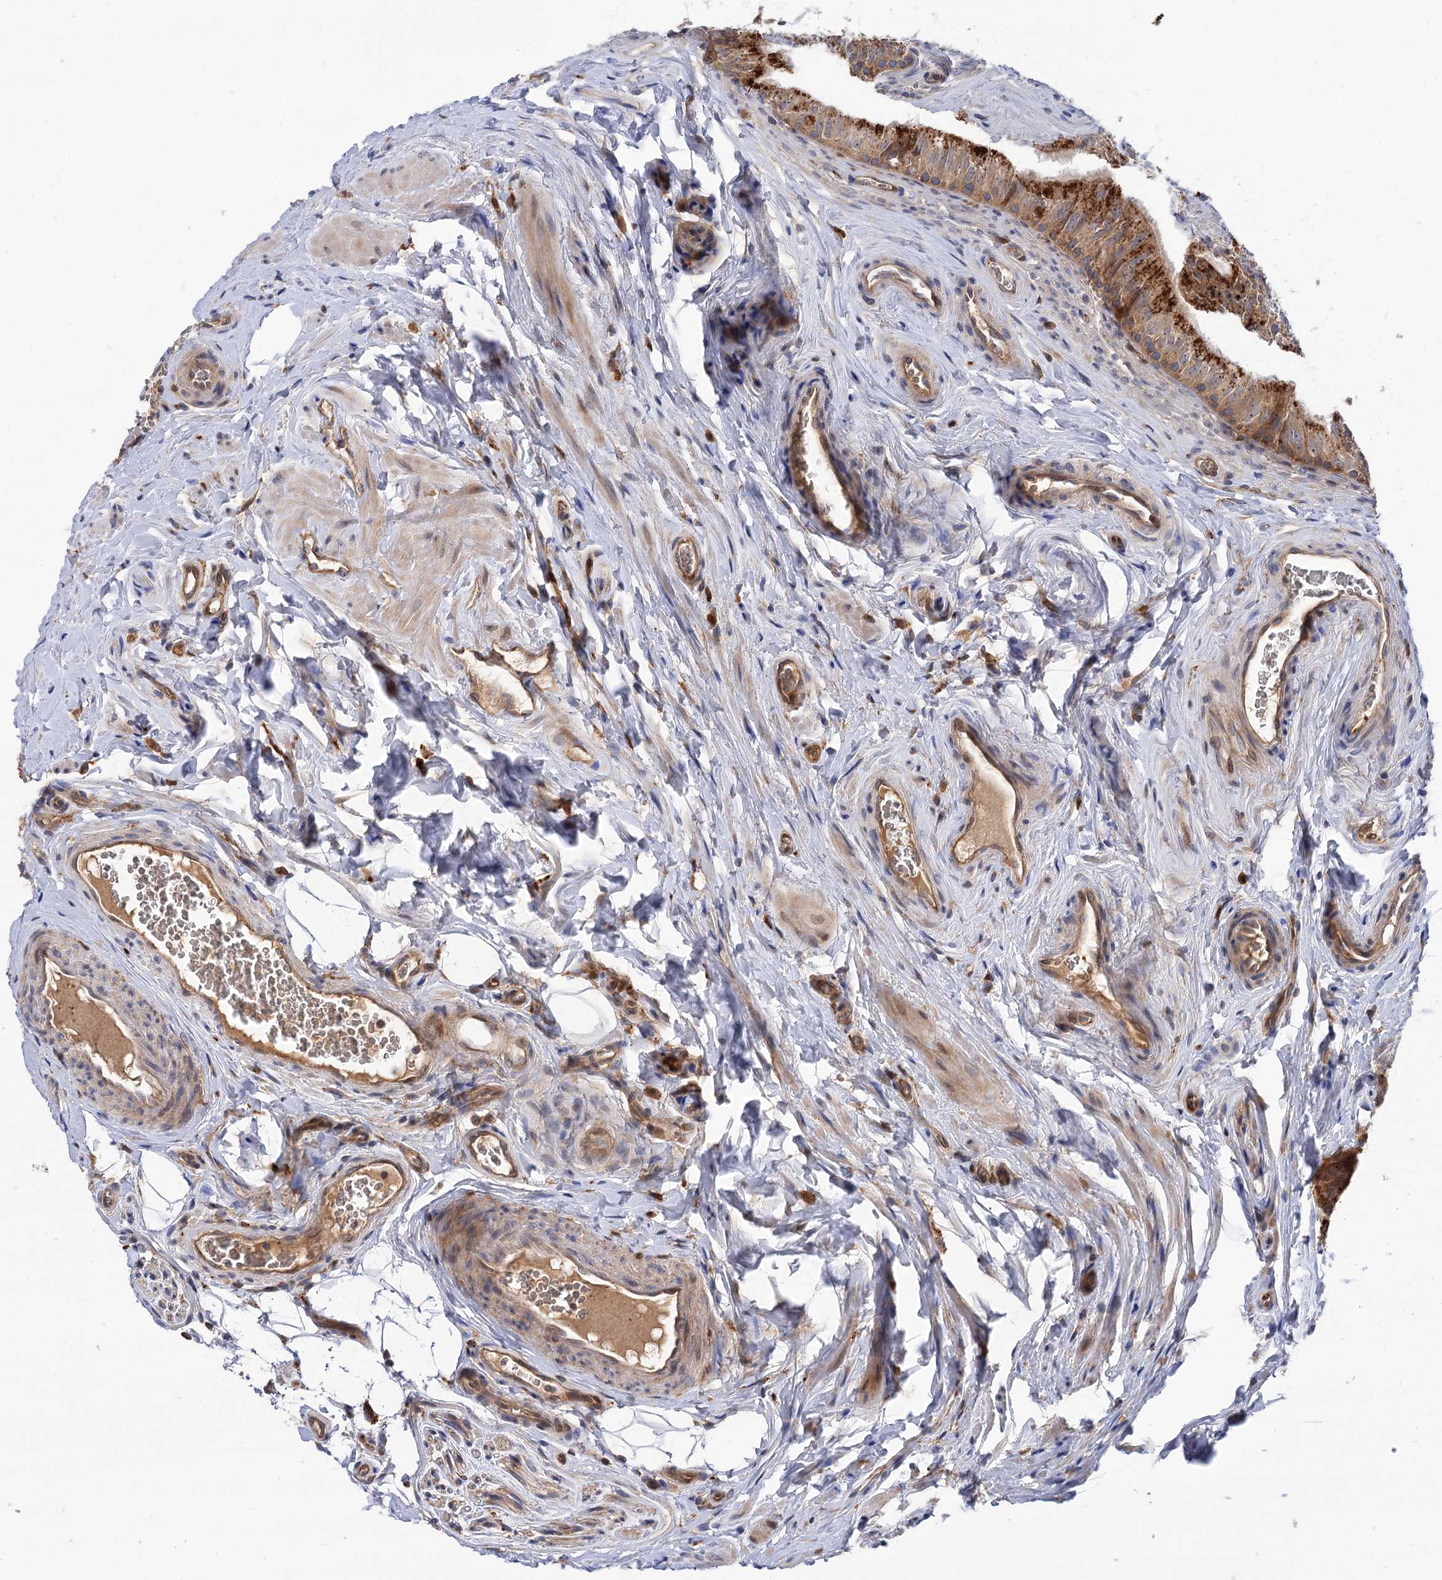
{"staining": {"intensity": "strong", "quantity": ">75%", "location": "cytoplasmic/membranous"}, "tissue": "epididymis", "cell_type": "Glandular cells", "image_type": "normal", "snomed": [{"axis": "morphology", "description": "Normal tissue, NOS"}, {"axis": "topography", "description": "Epididymis"}], "caption": "Brown immunohistochemical staining in benign epididymis displays strong cytoplasmic/membranous staining in approximately >75% of glandular cells. The staining was performed using DAB (3,3'-diaminobenzidine), with brown indicating positive protein expression. Nuclei are stained blue with hematoxylin.", "gene": "PATL1", "patient": {"sex": "male", "age": 46}}